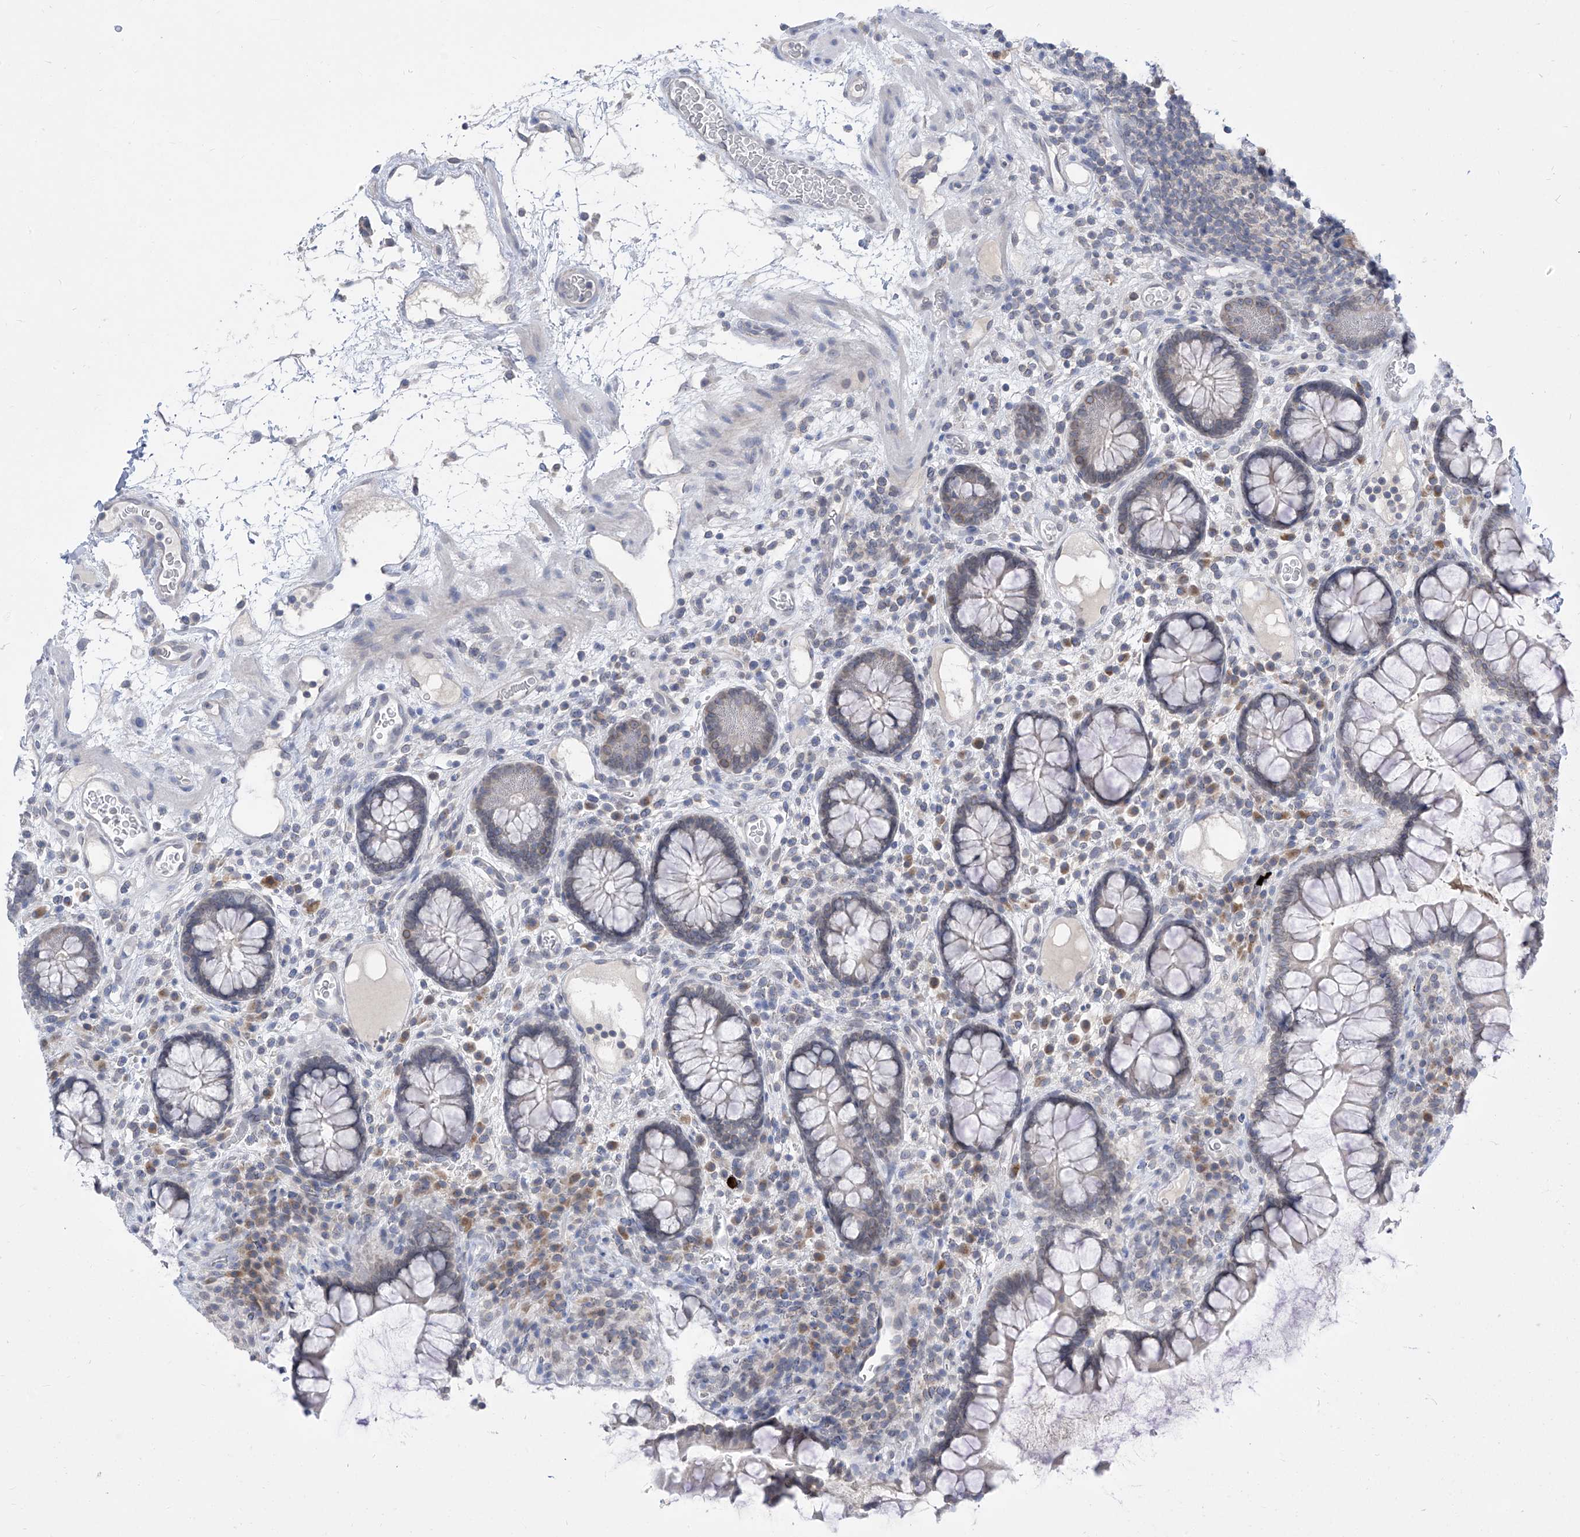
{"staining": {"intensity": "negative", "quantity": "none", "location": "none"}, "tissue": "colon", "cell_type": "Endothelial cells", "image_type": "normal", "snomed": [{"axis": "morphology", "description": "Normal tissue, NOS"}, {"axis": "topography", "description": "Colon"}], "caption": "This is a photomicrograph of immunohistochemistry staining of benign colon, which shows no staining in endothelial cells.", "gene": "KRTAP25", "patient": {"sex": "female", "age": 79}}